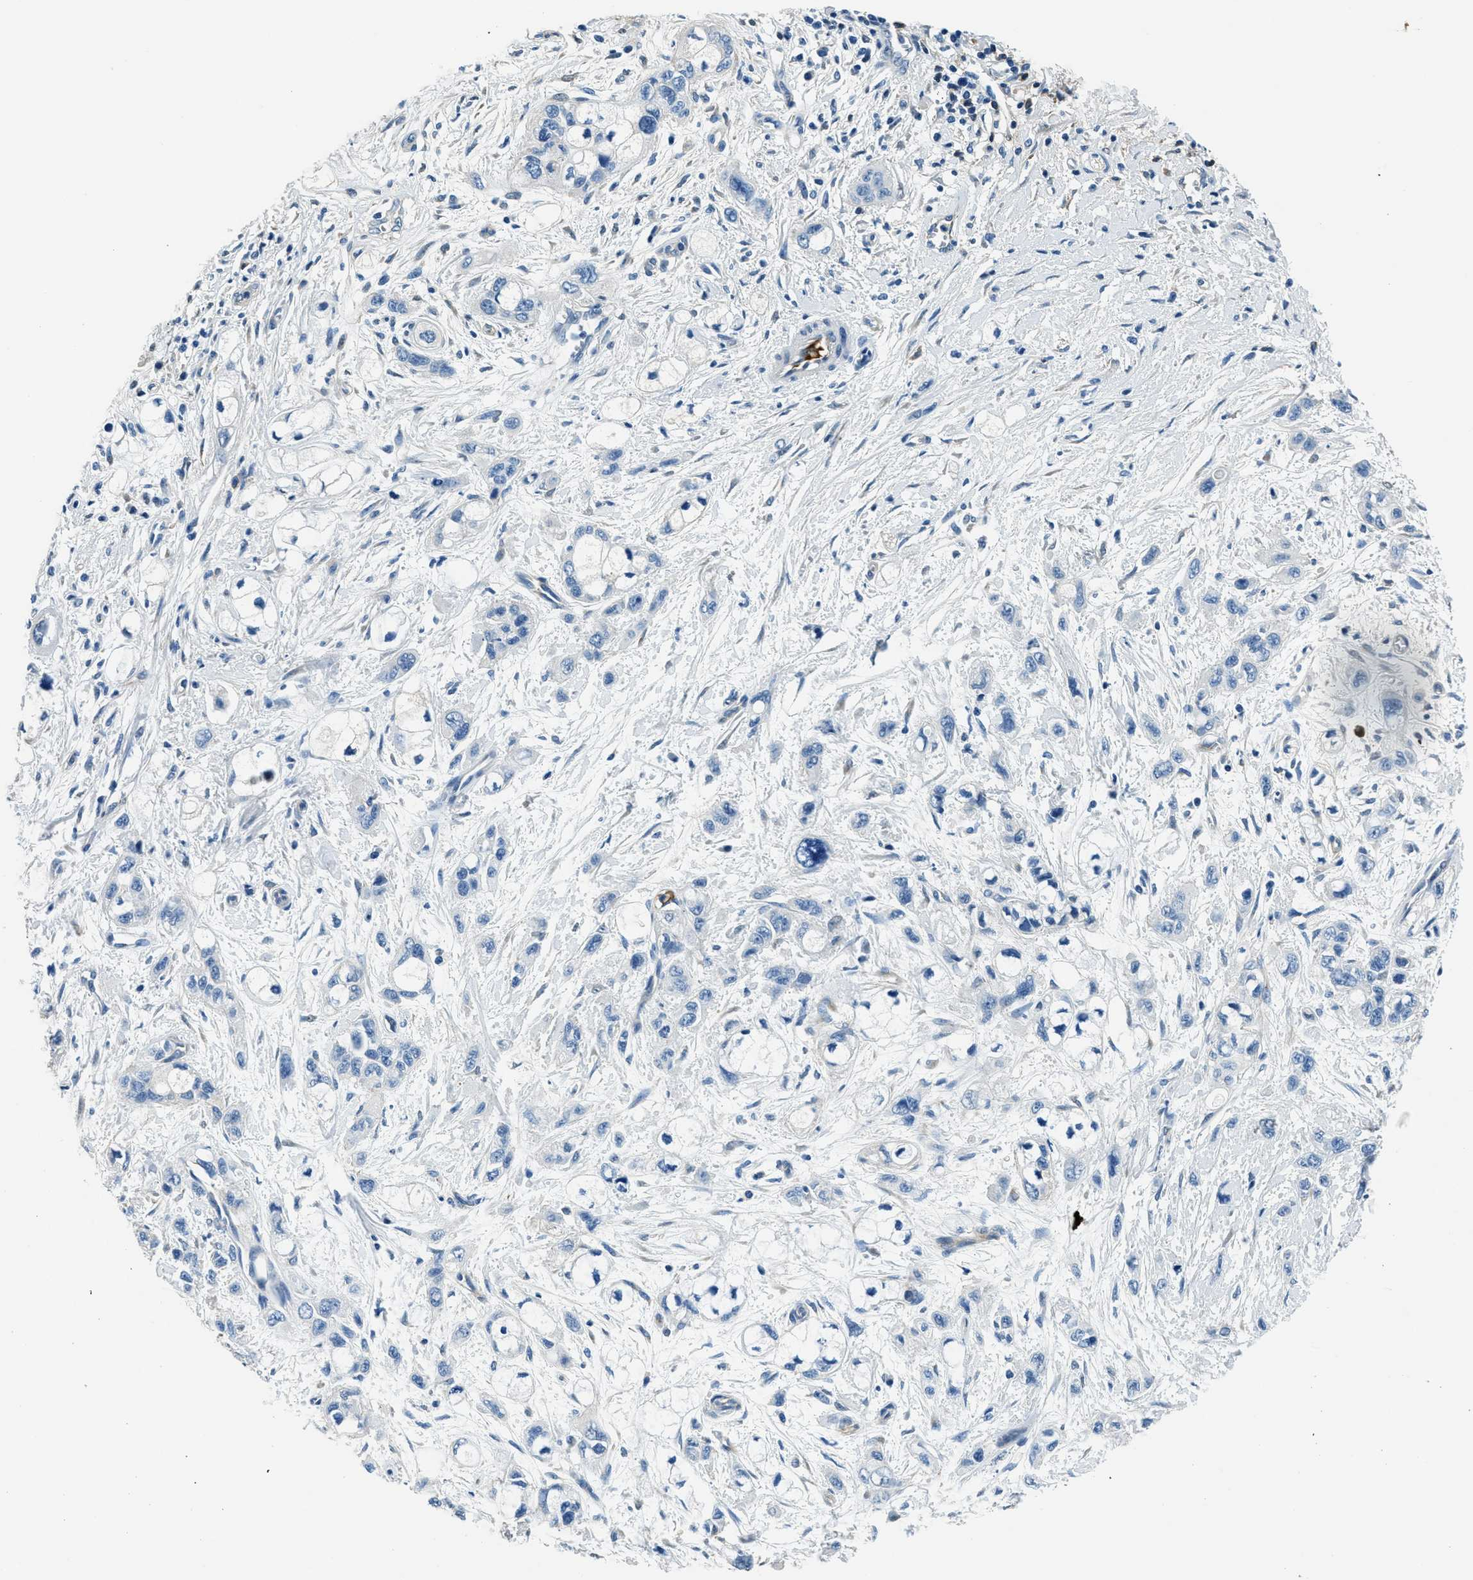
{"staining": {"intensity": "negative", "quantity": "none", "location": "none"}, "tissue": "pancreatic cancer", "cell_type": "Tumor cells", "image_type": "cancer", "snomed": [{"axis": "morphology", "description": "Adenocarcinoma, NOS"}, {"axis": "topography", "description": "Pancreas"}], "caption": "This is an immunohistochemistry image of human pancreatic adenocarcinoma. There is no positivity in tumor cells.", "gene": "TMEM186", "patient": {"sex": "male", "age": 74}}